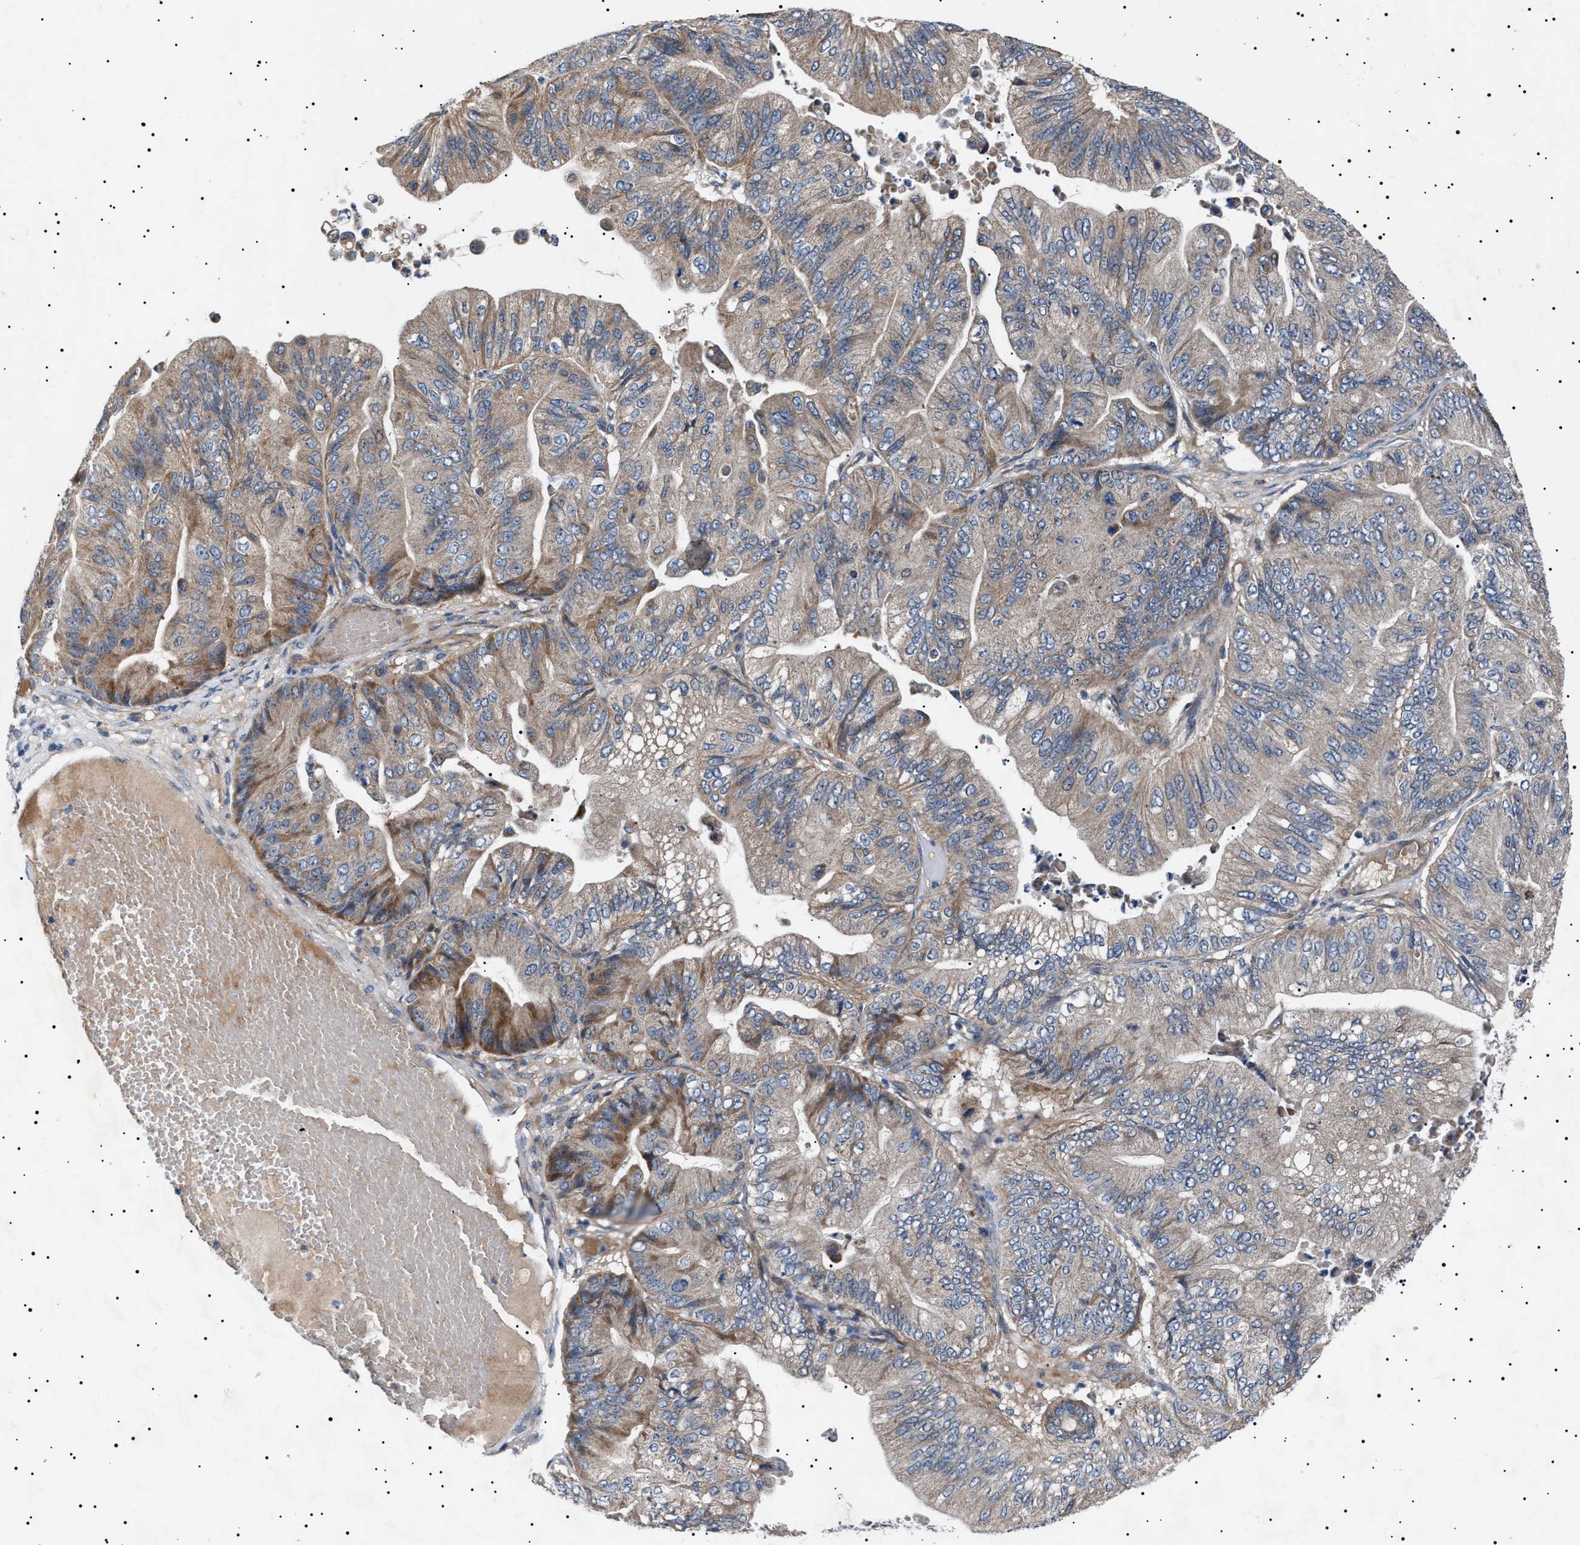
{"staining": {"intensity": "weak", "quantity": ">75%", "location": "cytoplasmic/membranous"}, "tissue": "ovarian cancer", "cell_type": "Tumor cells", "image_type": "cancer", "snomed": [{"axis": "morphology", "description": "Cystadenocarcinoma, mucinous, NOS"}, {"axis": "topography", "description": "Ovary"}], "caption": "About >75% of tumor cells in human ovarian mucinous cystadenocarcinoma display weak cytoplasmic/membranous protein staining as visualized by brown immunohistochemical staining.", "gene": "PTRH1", "patient": {"sex": "female", "age": 61}}